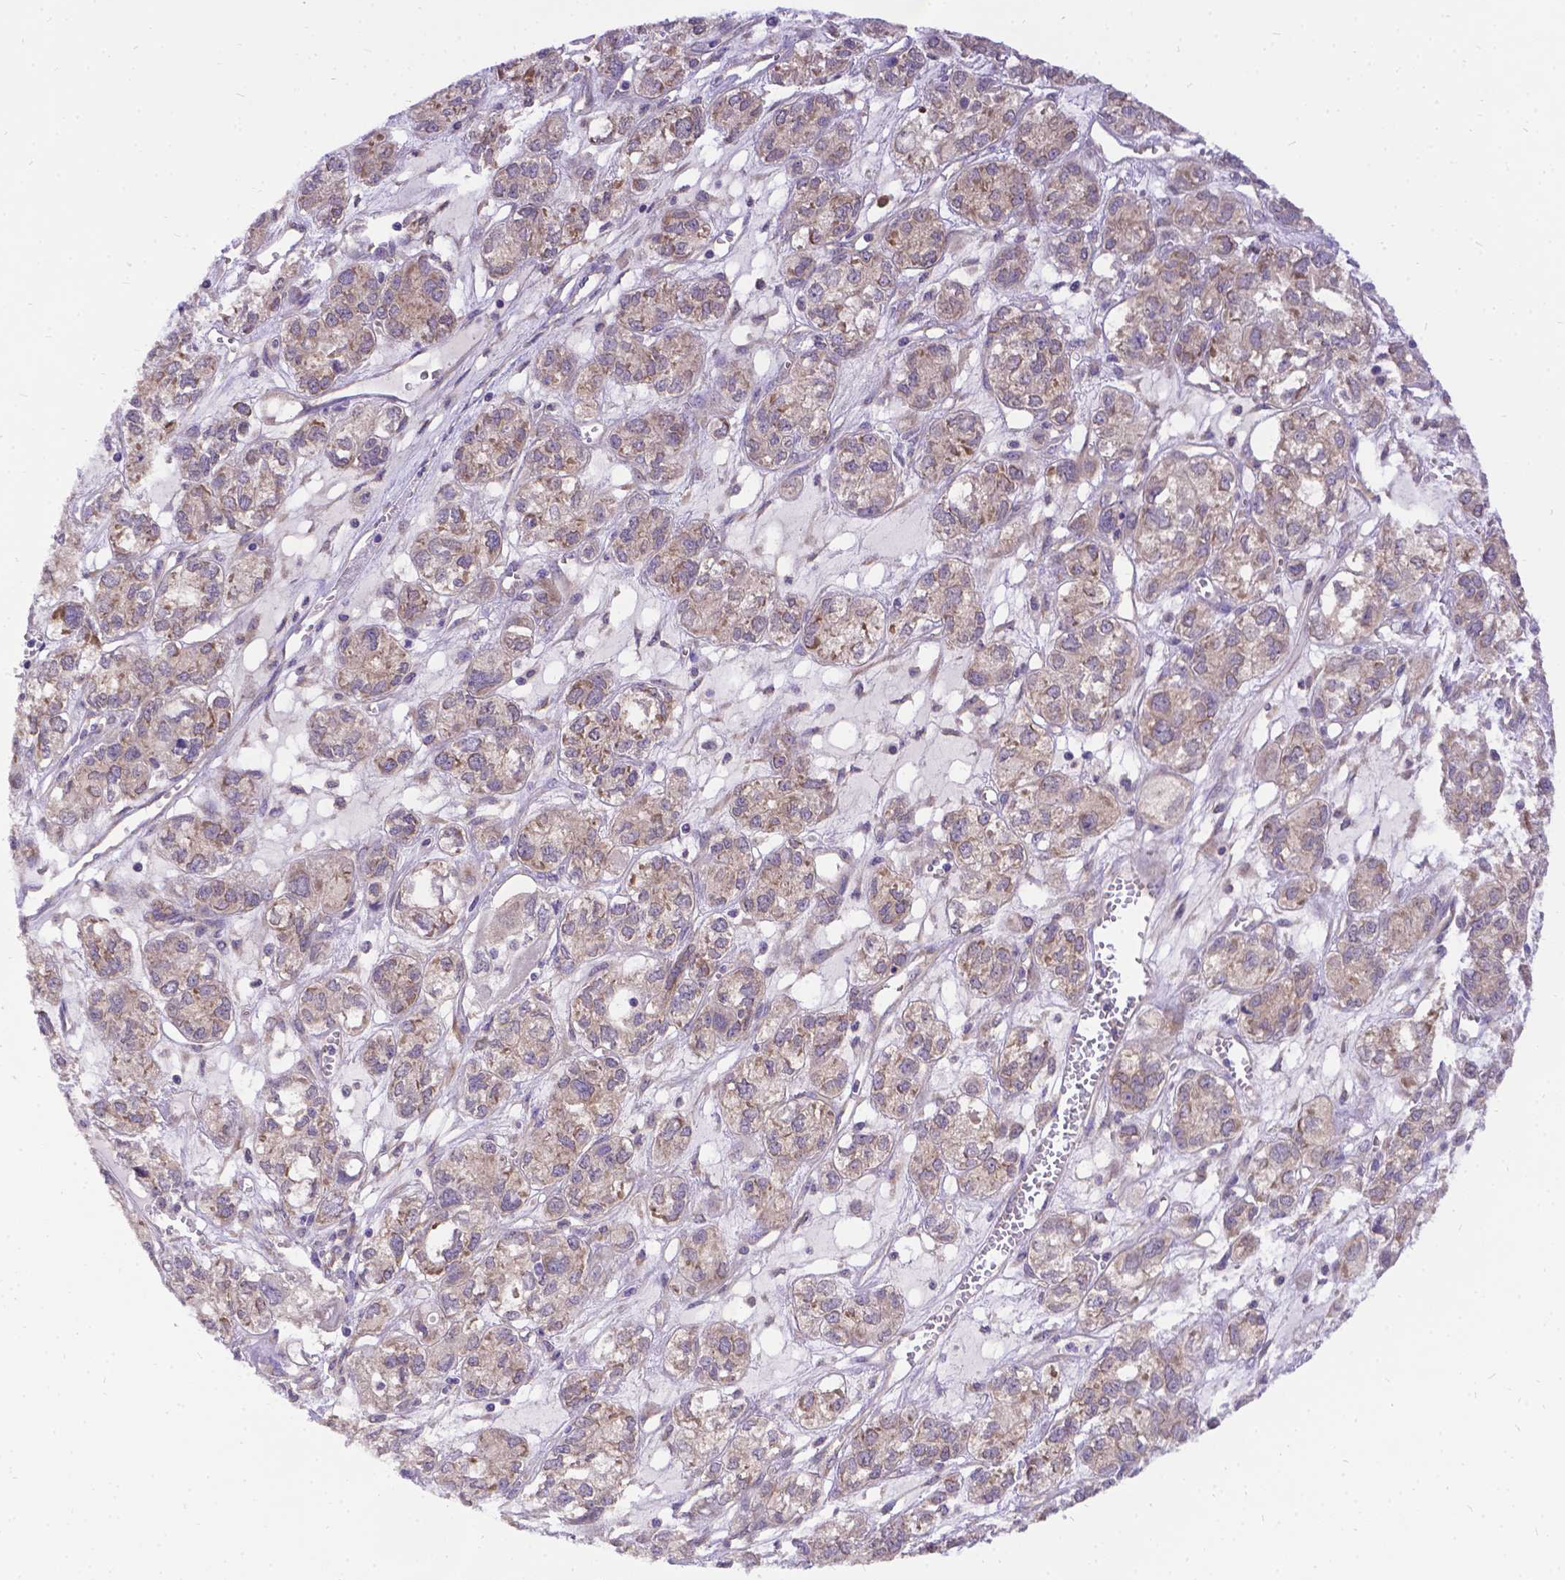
{"staining": {"intensity": "weak", "quantity": "25%-75%", "location": "cytoplasmic/membranous"}, "tissue": "ovarian cancer", "cell_type": "Tumor cells", "image_type": "cancer", "snomed": [{"axis": "morphology", "description": "Carcinoma, endometroid"}, {"axis": "topography", "description": "Ovary"}], "caption": "This histopathology image reveals IHC staining of human endometroid carcinoma (ovarian), with low weak cytoplasmic/membranous staining in approximately 25%-75% of tumor cells.", "gene": "DENND6A", "patient": {"sex": "female", "age": 64}}